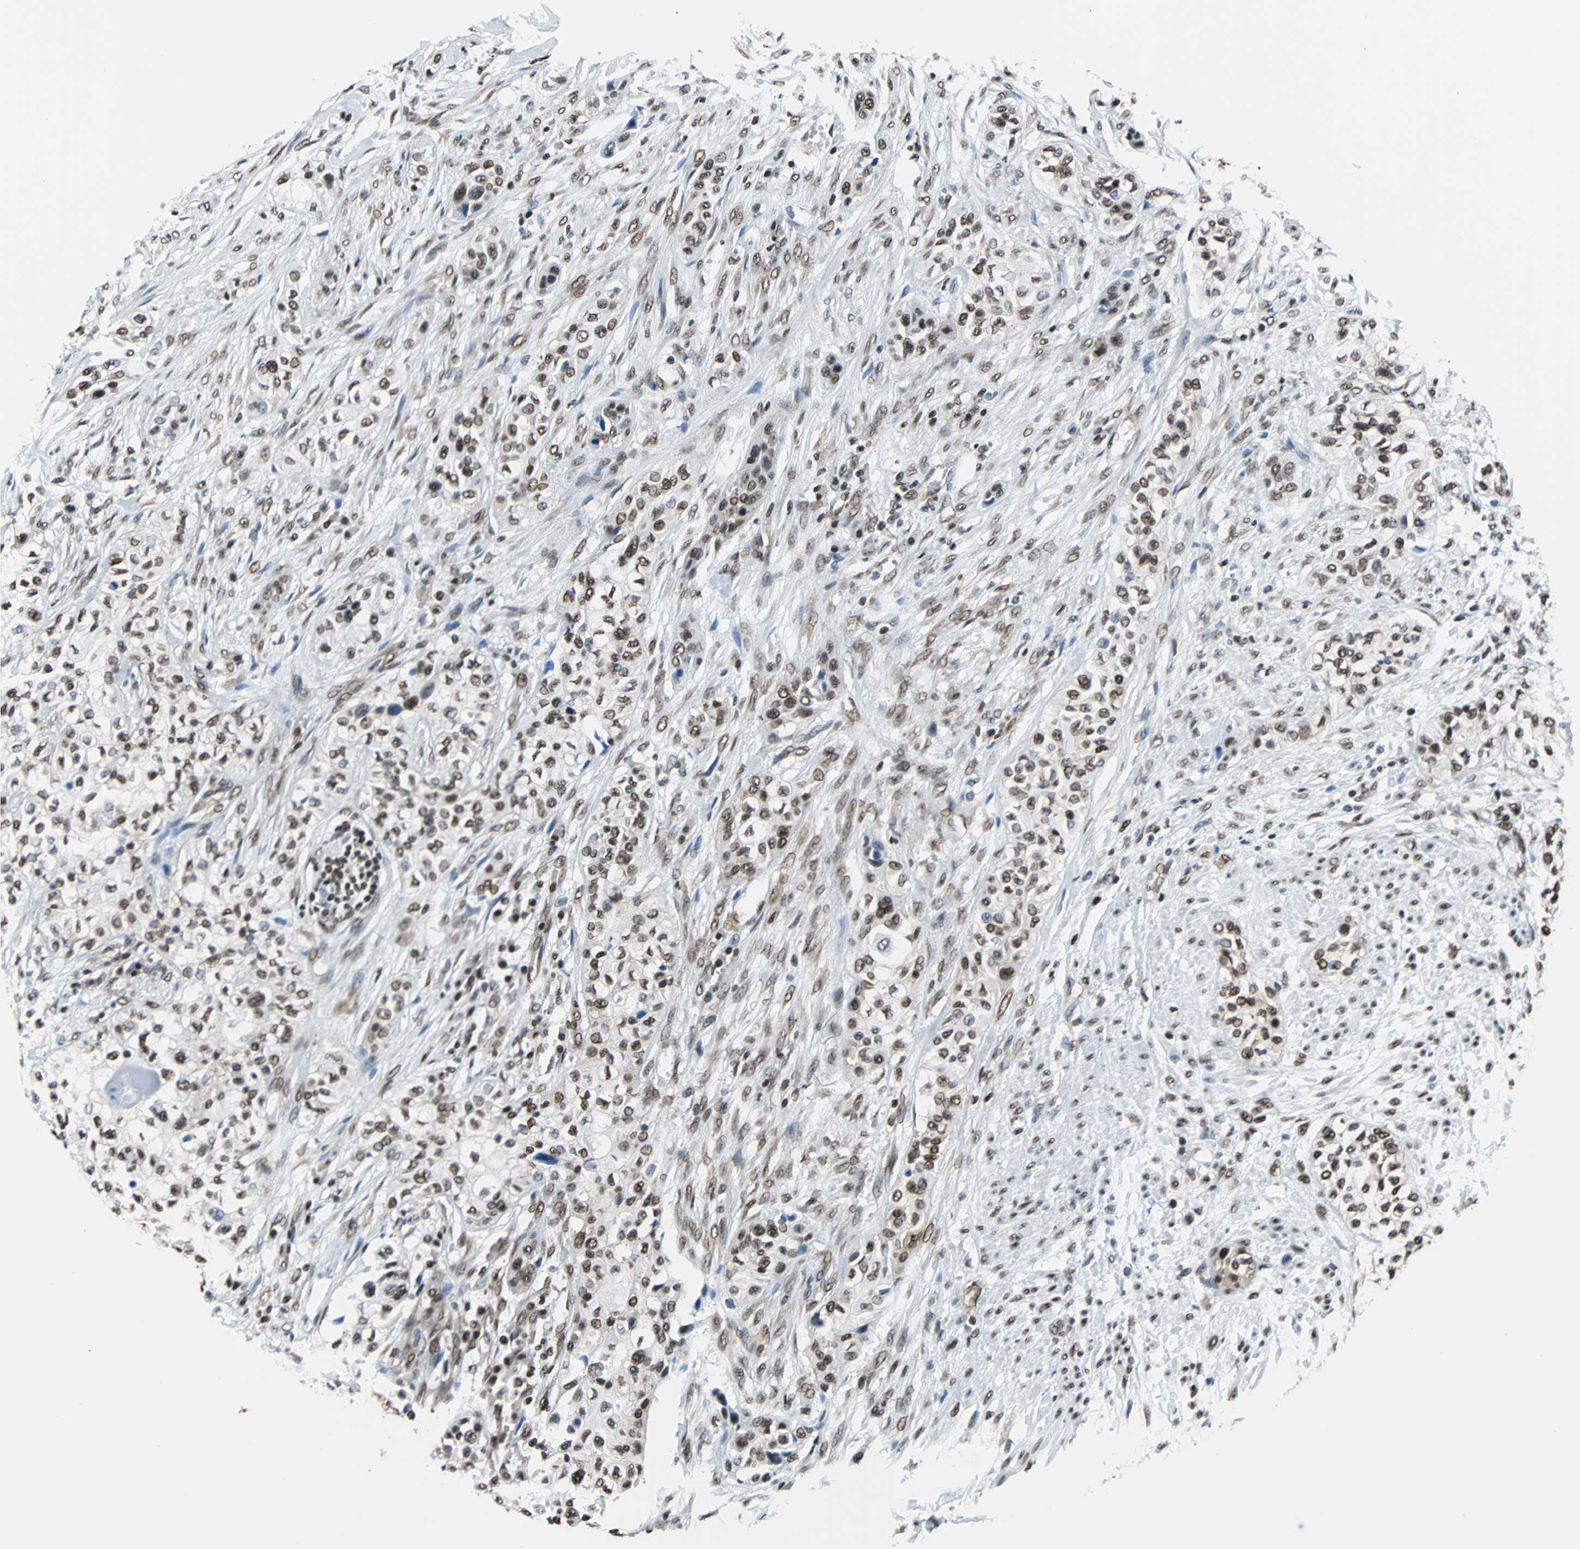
{"staining": {"intensity": "moderate", "quantity": ">75%", "location": "nuclear"}, "tissue": "urothelial cancer", "cell_type": "Tumor cells", "image_type": "cancer", "snomed": [{"axis": "morphology", "description": "Urothelial carcinoma, High grade"}, {"axis": "topography", "description": "Urinary bladder"}], "caption": "A medium amount of moderate nuclear positivity is present in about >75% of tumor cells in urothelial cancer tissue. Using DAB (3,3'-diaminobenzidine) (brown) and hematoxylin (blue) stains, captured at high magnification using brightfield microscopy.", "gene": "FUBP1", "patient": {"sex": "male", "age": 74}}